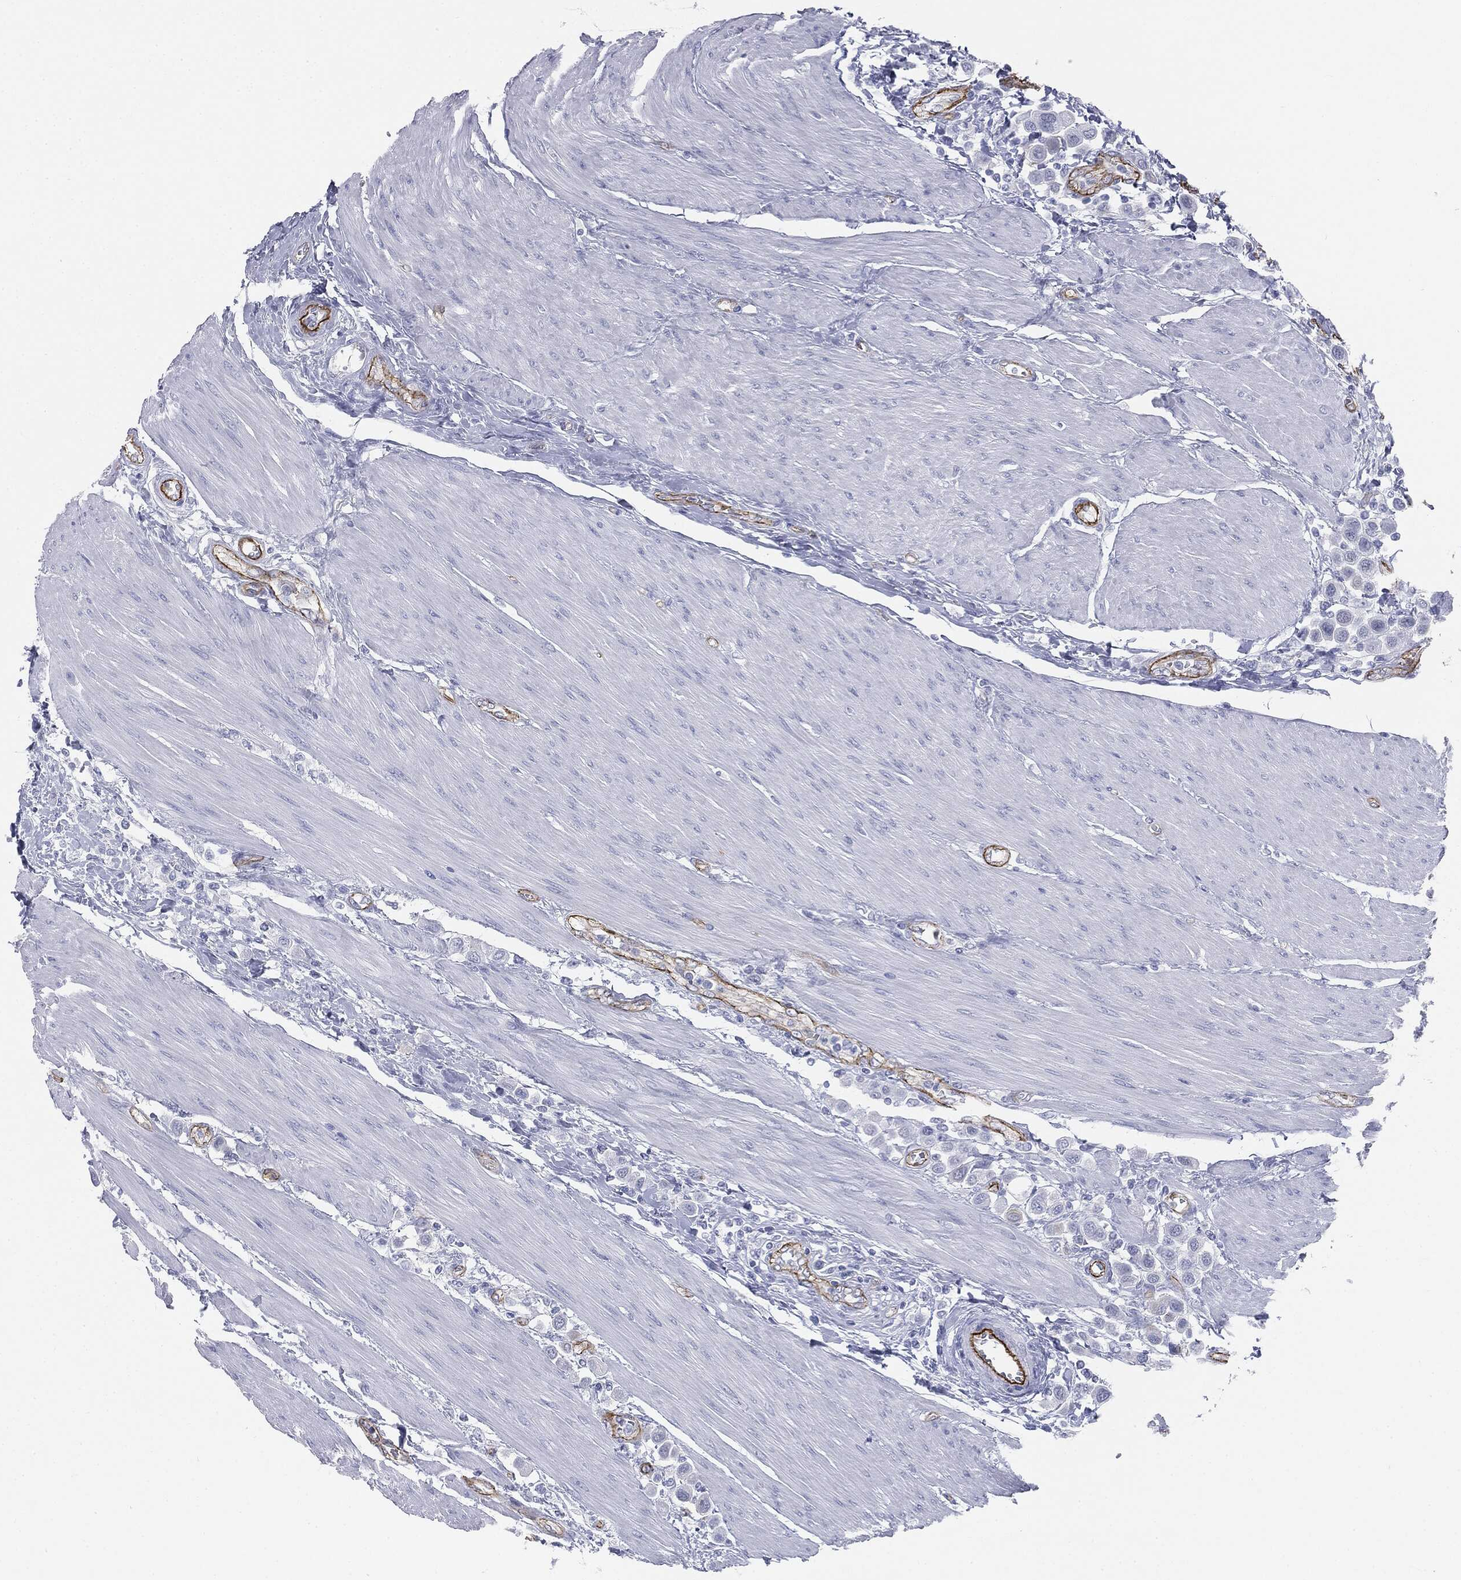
{"staining": {"intensity": "negative", "quantity": "none", "location": "none"}, "tissue": "urothelial cancer", "cell_type": "Tumor cells", "image_type": "cancer", "snomed": [{"axis": "morphology", "description": "Urothelial carcinoma, High grade"}, {"axis": "topography", "description": "Urinary bladder"}], "caption": "Immunohistochemistry of urothelial cancer demonstrates no positivity in tumor cells. (DAB IHC visualized using brightfield microscopy, high magnification).", "gene": "MUC5AC", "patient": {"sex": "male", "age": 50}}